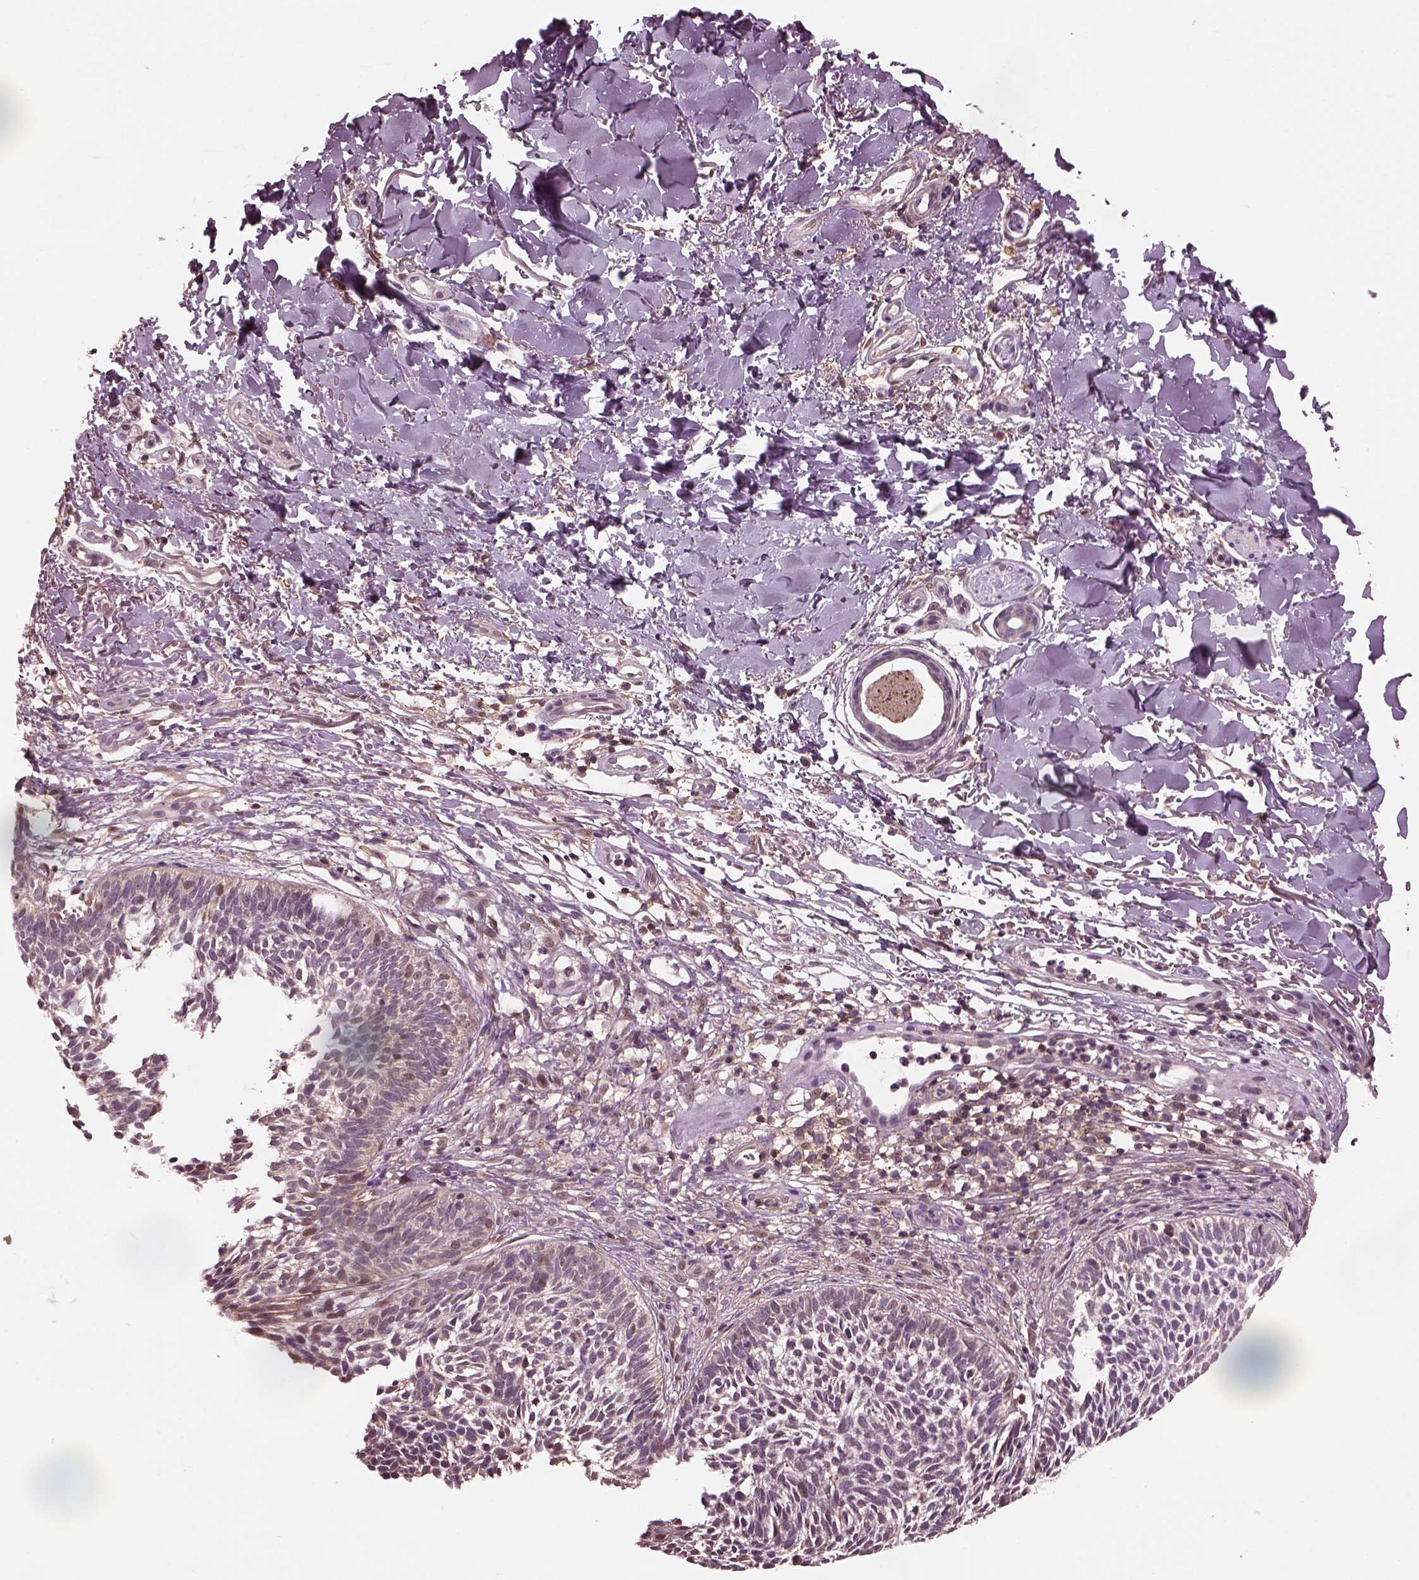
{"staining": {"intensity": "negative", "quantity": "none", "location": "none"}, "tissue": "skin cancer", "cell_type": "Tumor cells", "image_type": "cancer", "snomed": [{"axis": "morphology", "description": "Basal cell carcinoma"}, {"axis": "topography", "description": "Skin"}], "caption": "DAB (3,3'-diaminobenzidine) immunohistochemical staining of human basal cell carcinoma (skin) demonstrates no significant staining in tumor cells.", "gene": "SRI", "patient": {"sex": "male", "age": 78}}